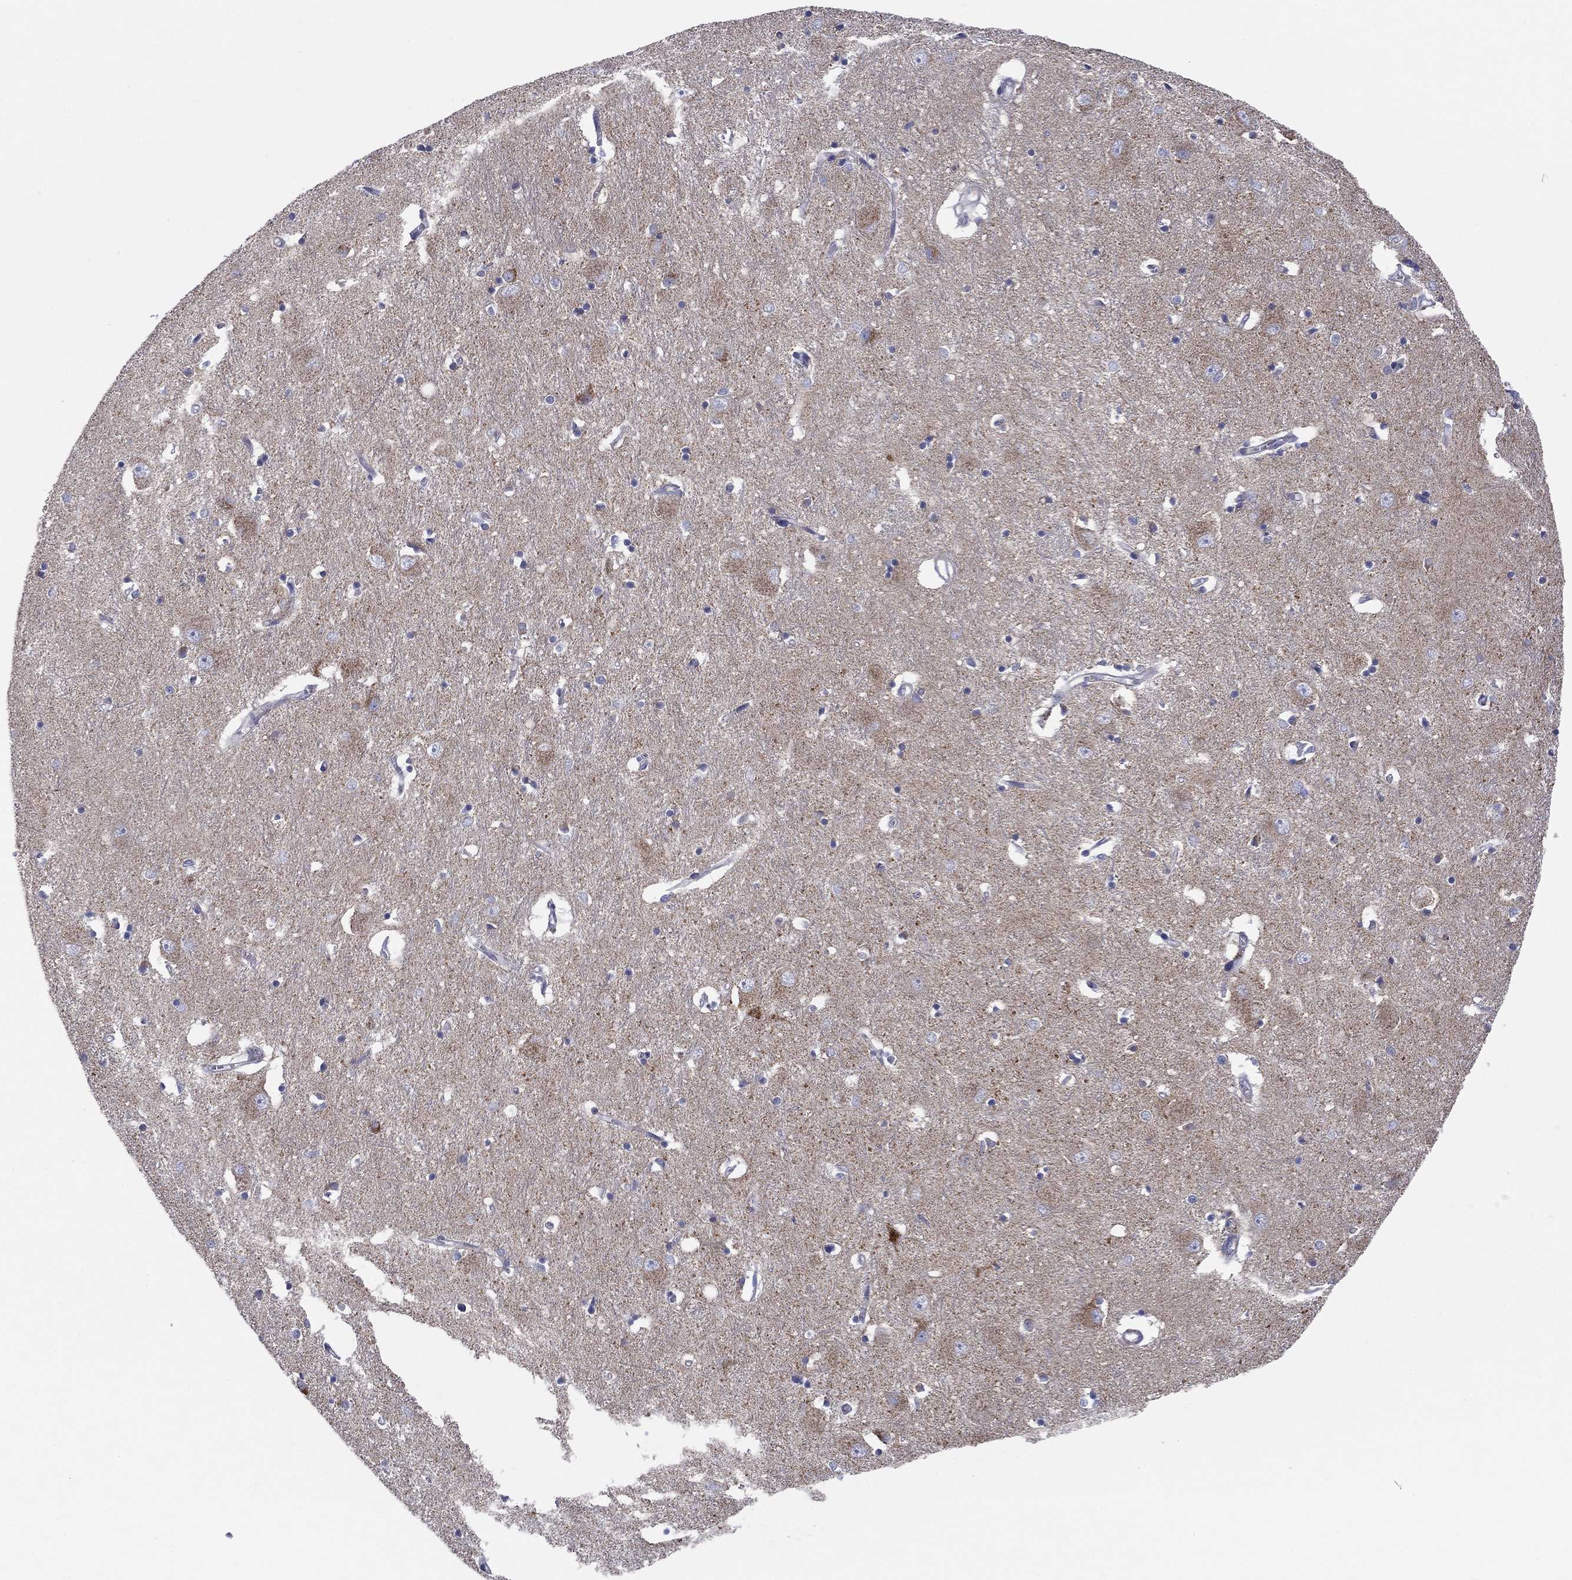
{"staining": {"intensity": "negative", "quantity": "none", "location": "none"}, "tissue": "caudate", "cell_type": "Glial cells", "image_type": "normal", "snomed": [{"axis": "morphology", "description": "Normal tissue, NOS"}, {"axis": "topography", "description": "Lateral ventricle wall"}], "caption": "Histopathology image shows no significant protein positivity in glial cells of normal caudate. (DAB IHC, high magnification).", "gene": "MGST3", "patient": {"sex": "male", "age": 54}}